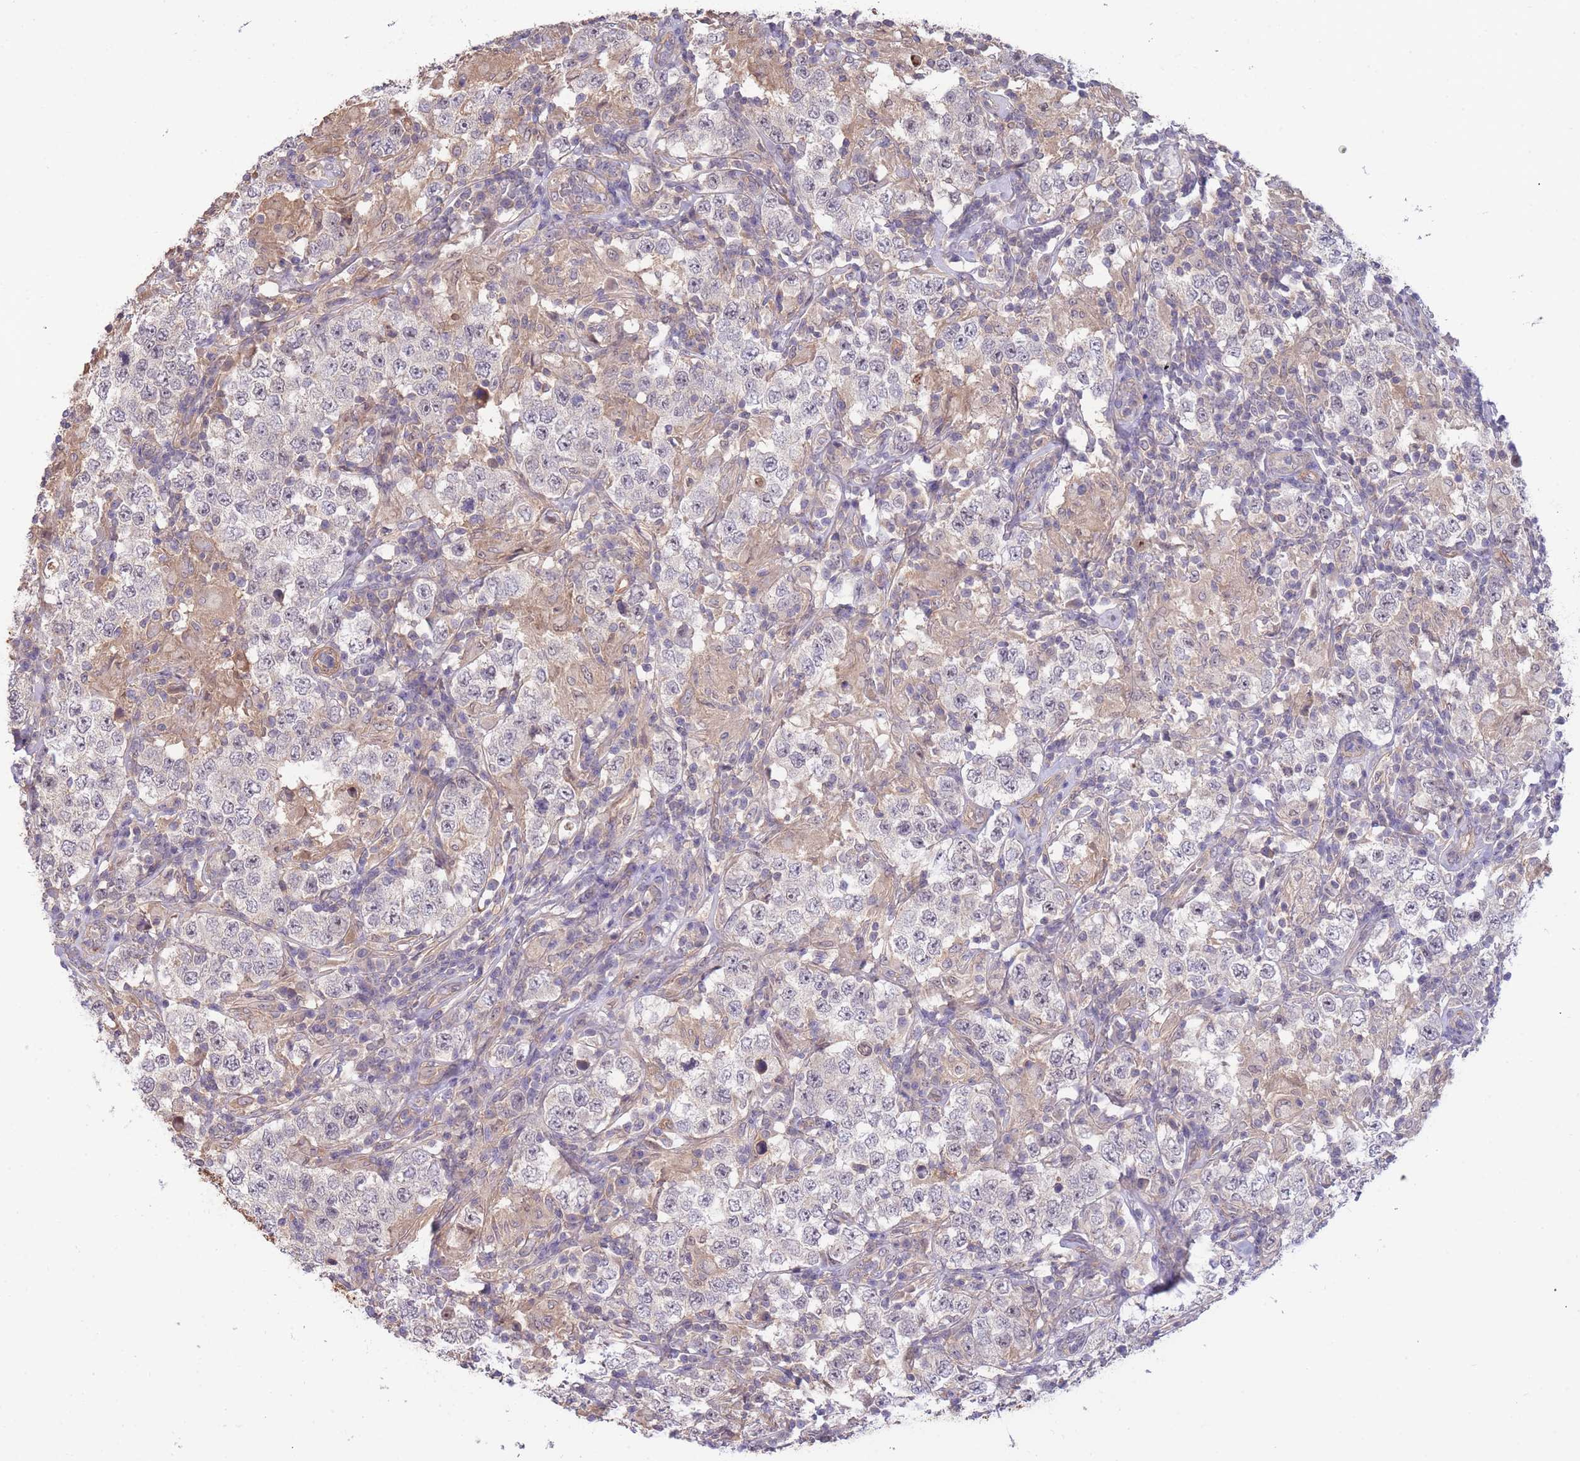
{"staining": {"intensity": "negative", "quantity": "none", "location": "none"}, "tissue": "testis cancer", "cell_type": "Tumor cells", "image_type": "cancer", "snomed": [{"axis": "morphology", "description": "Seminoma, NOS"}, {"axis": "morphology", "description": "Carcinoma, Embryonal, NOS"}, {"axis": "topography", "description": "Testis"}], "caption": "A high-resolution photomicrograph shows immunohistochemistry staining of testis cancer (seminoma), which displays no significant staining in tumor cells.", "gene": "SMC6", "patient": {"sex": "male", "age": 41}}